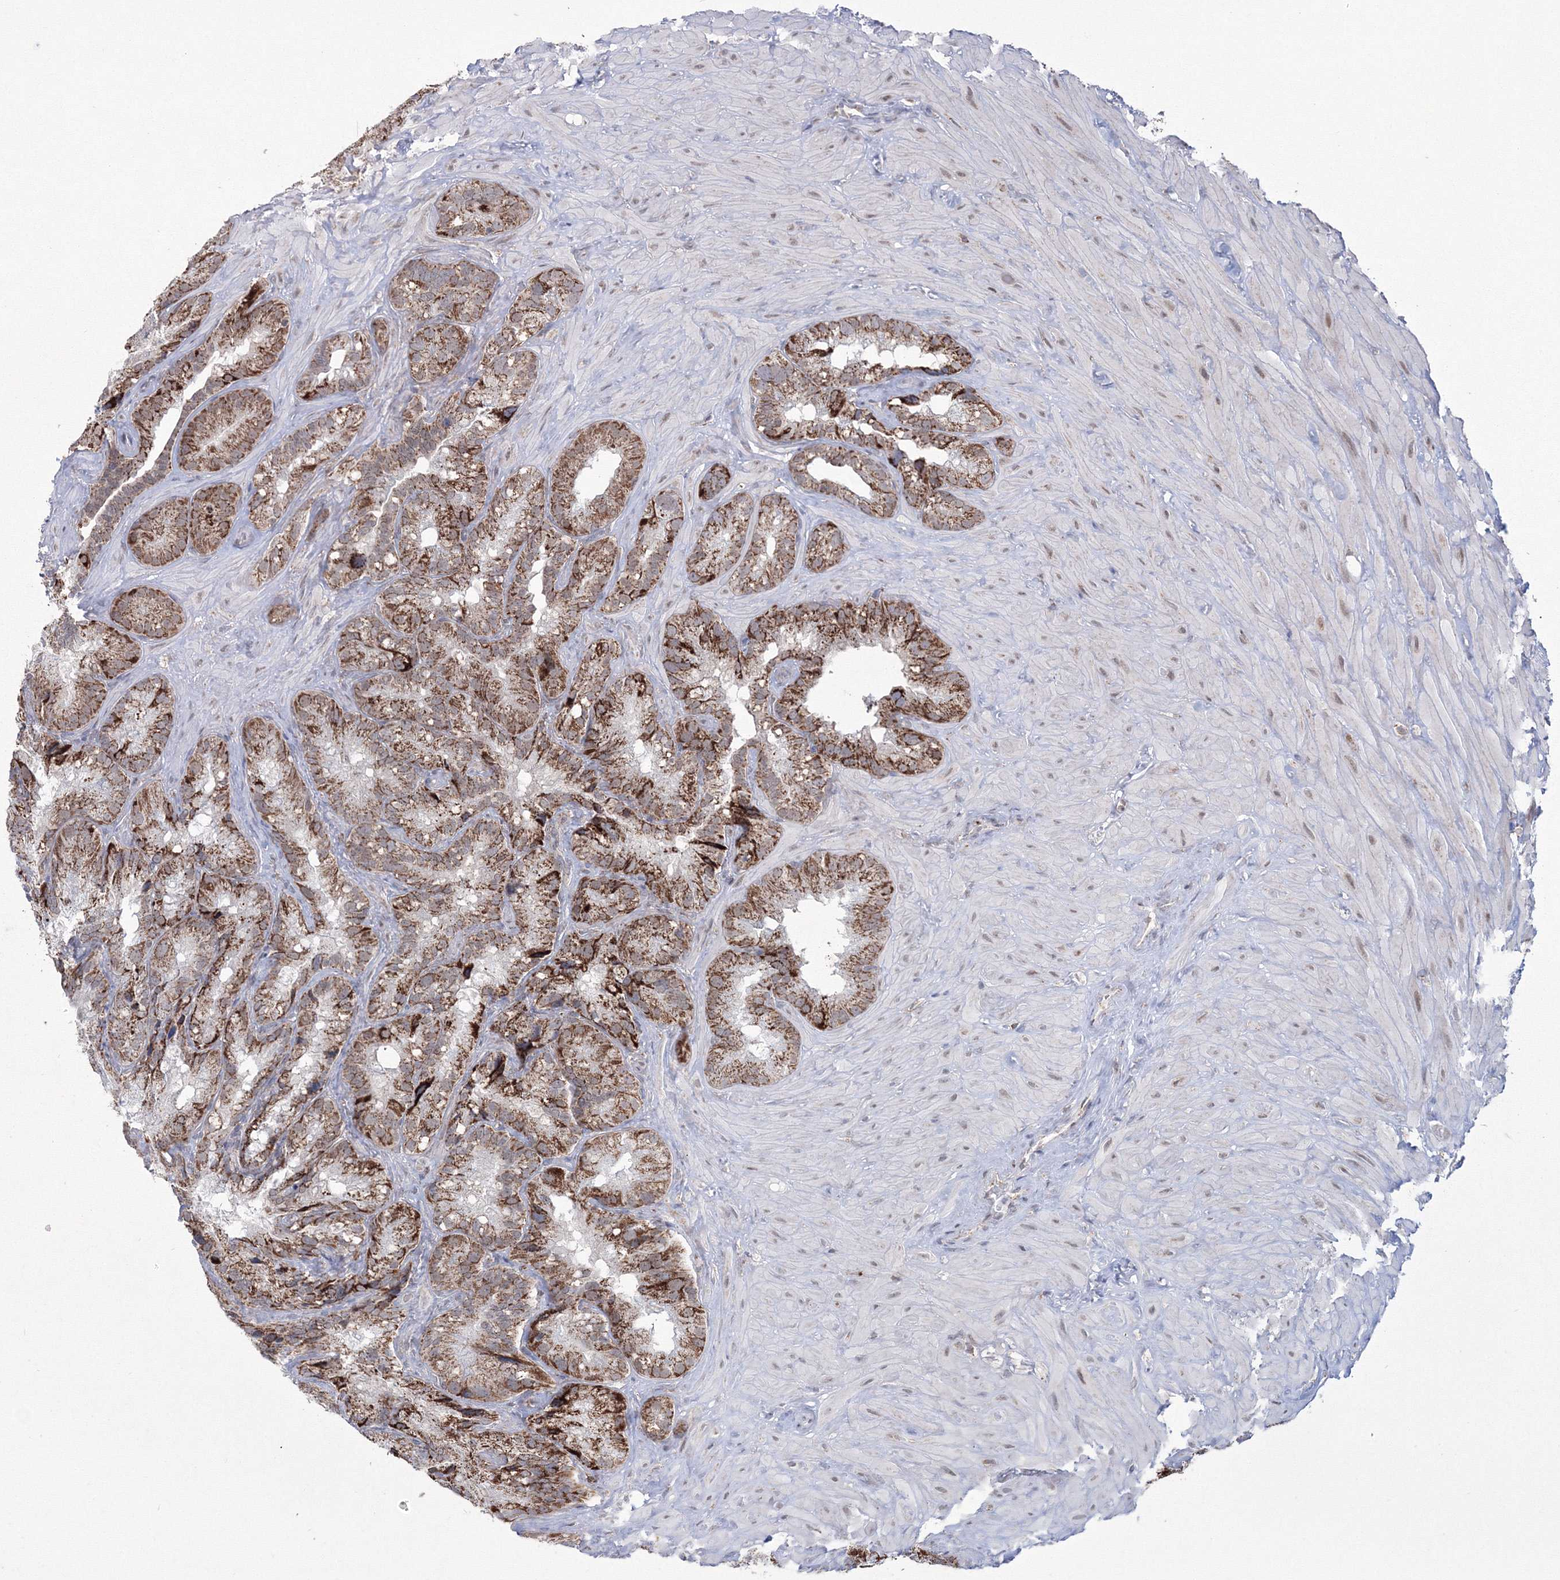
{"staining": {"intensity": "strong", "quantity": ">75%", "location": "cytoplasmic/membranous"}, "tissue": "seminal vesicle", "cell_type": "Glandular cells", "image_type": "normal", "snomed": [{"axis": "morphology", "description": "Normal tissue, NOS"}, {"axis": "topography", "description": "Prostate"}, {"axis": "topography", "description": "Seminal veicle"}], "caption": "Human seminal vesicle stained with a brown dye displays strong cytoplasmic/membranous positive positivity in about >75% of glandular cells.", "gene": "GRSF1", "patient": {"sex": "male", "age": 68}}